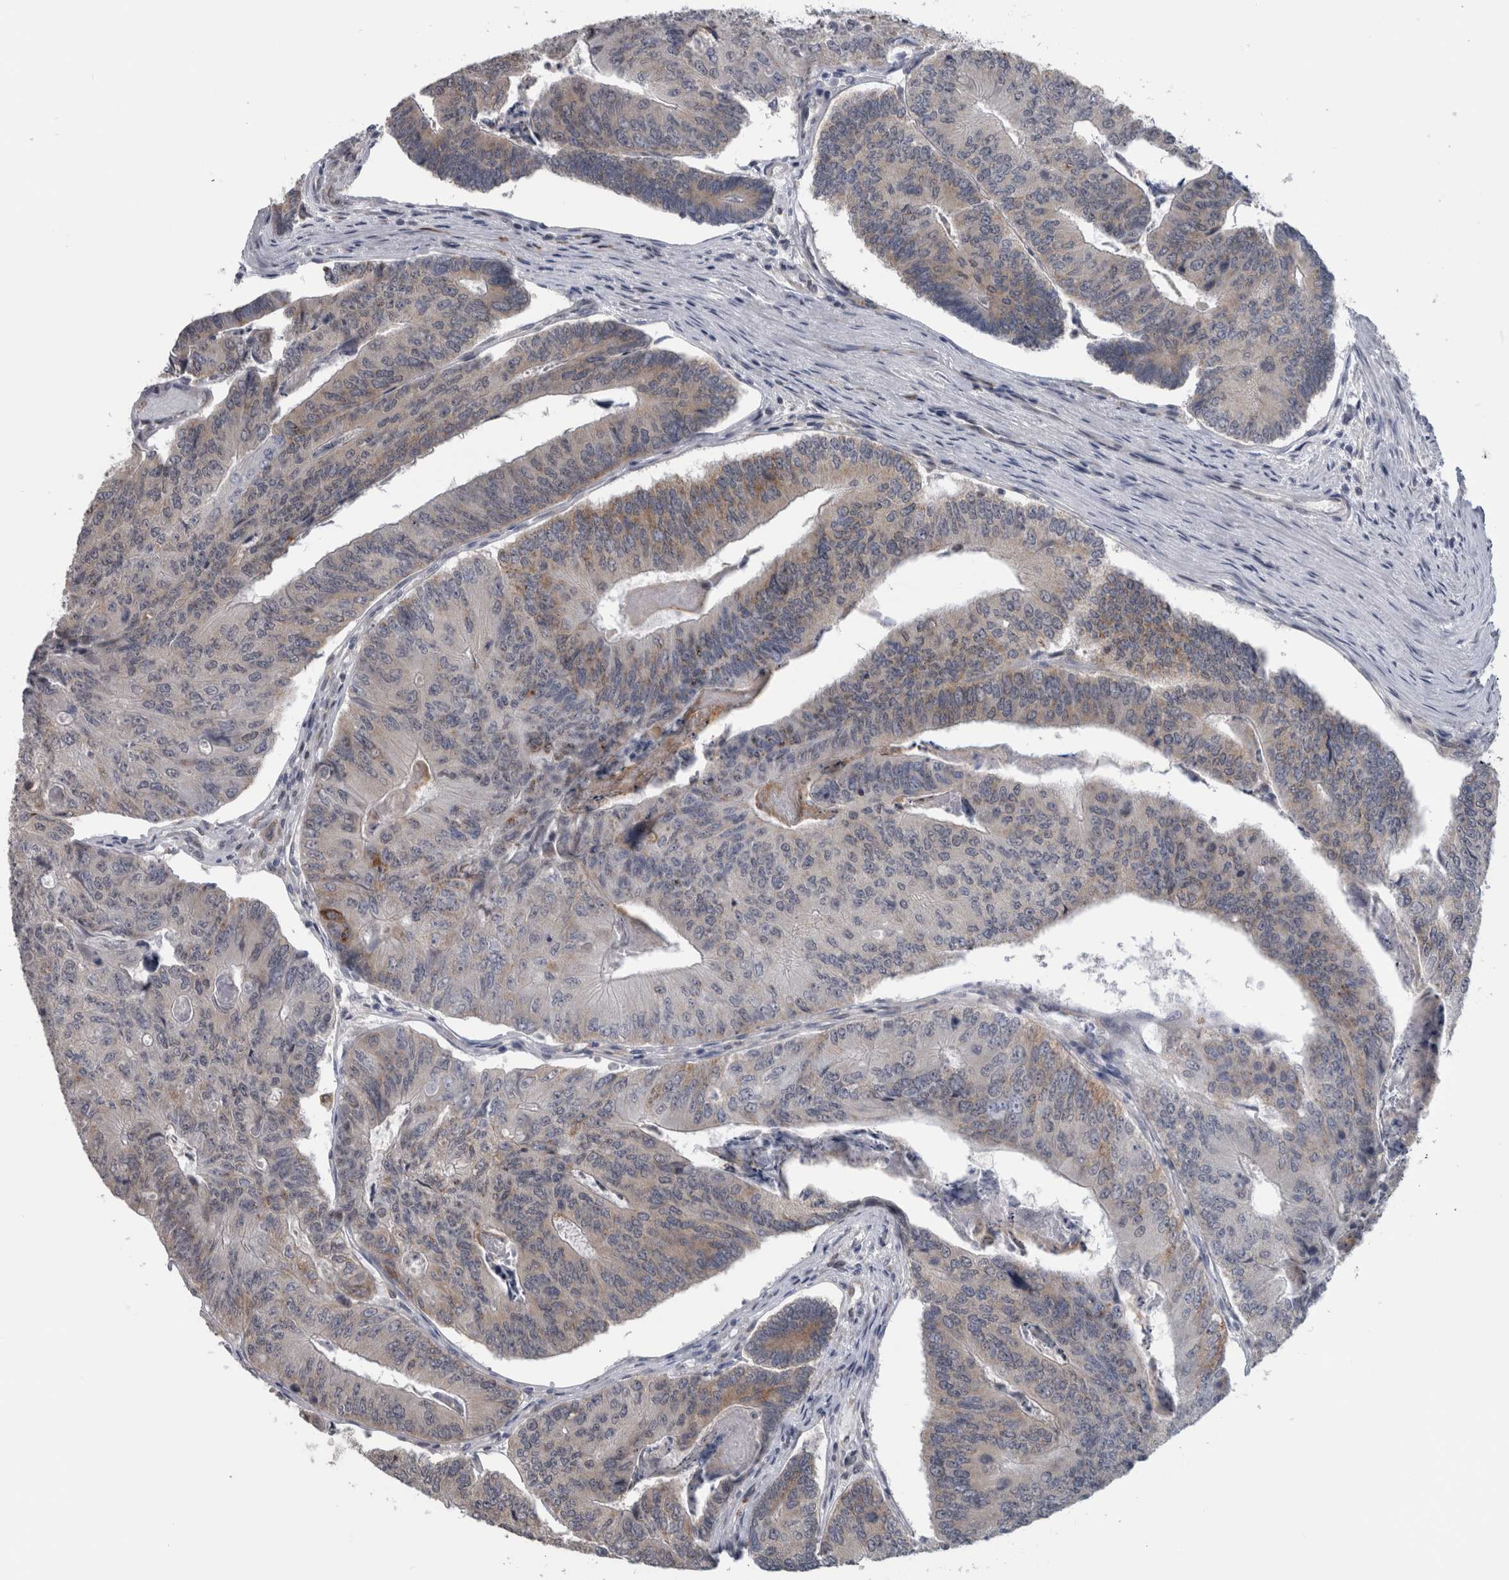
{"staining": {"intensity": "weak", "quantity": "<25%", "location": "cytoplasmic/membranous"}, "tissue": "colorectal cancer", "cell_type": "Tumor cells", "image_type": "cancer", "snomed": [{"axis": "morphology", "description": "Adenocarcinoma, NOS"}, {"axis": "topography", "description": "Colon"}], "caption": "DAB (3,3'-diaminobenzidine) immunohistochemical staining of human colorectal cancer (adenocarcinoma) demonstrates no significant expression in tumor cells.", "gene": "TMEM242", "patient": {"sex": "female", "age": 67}}